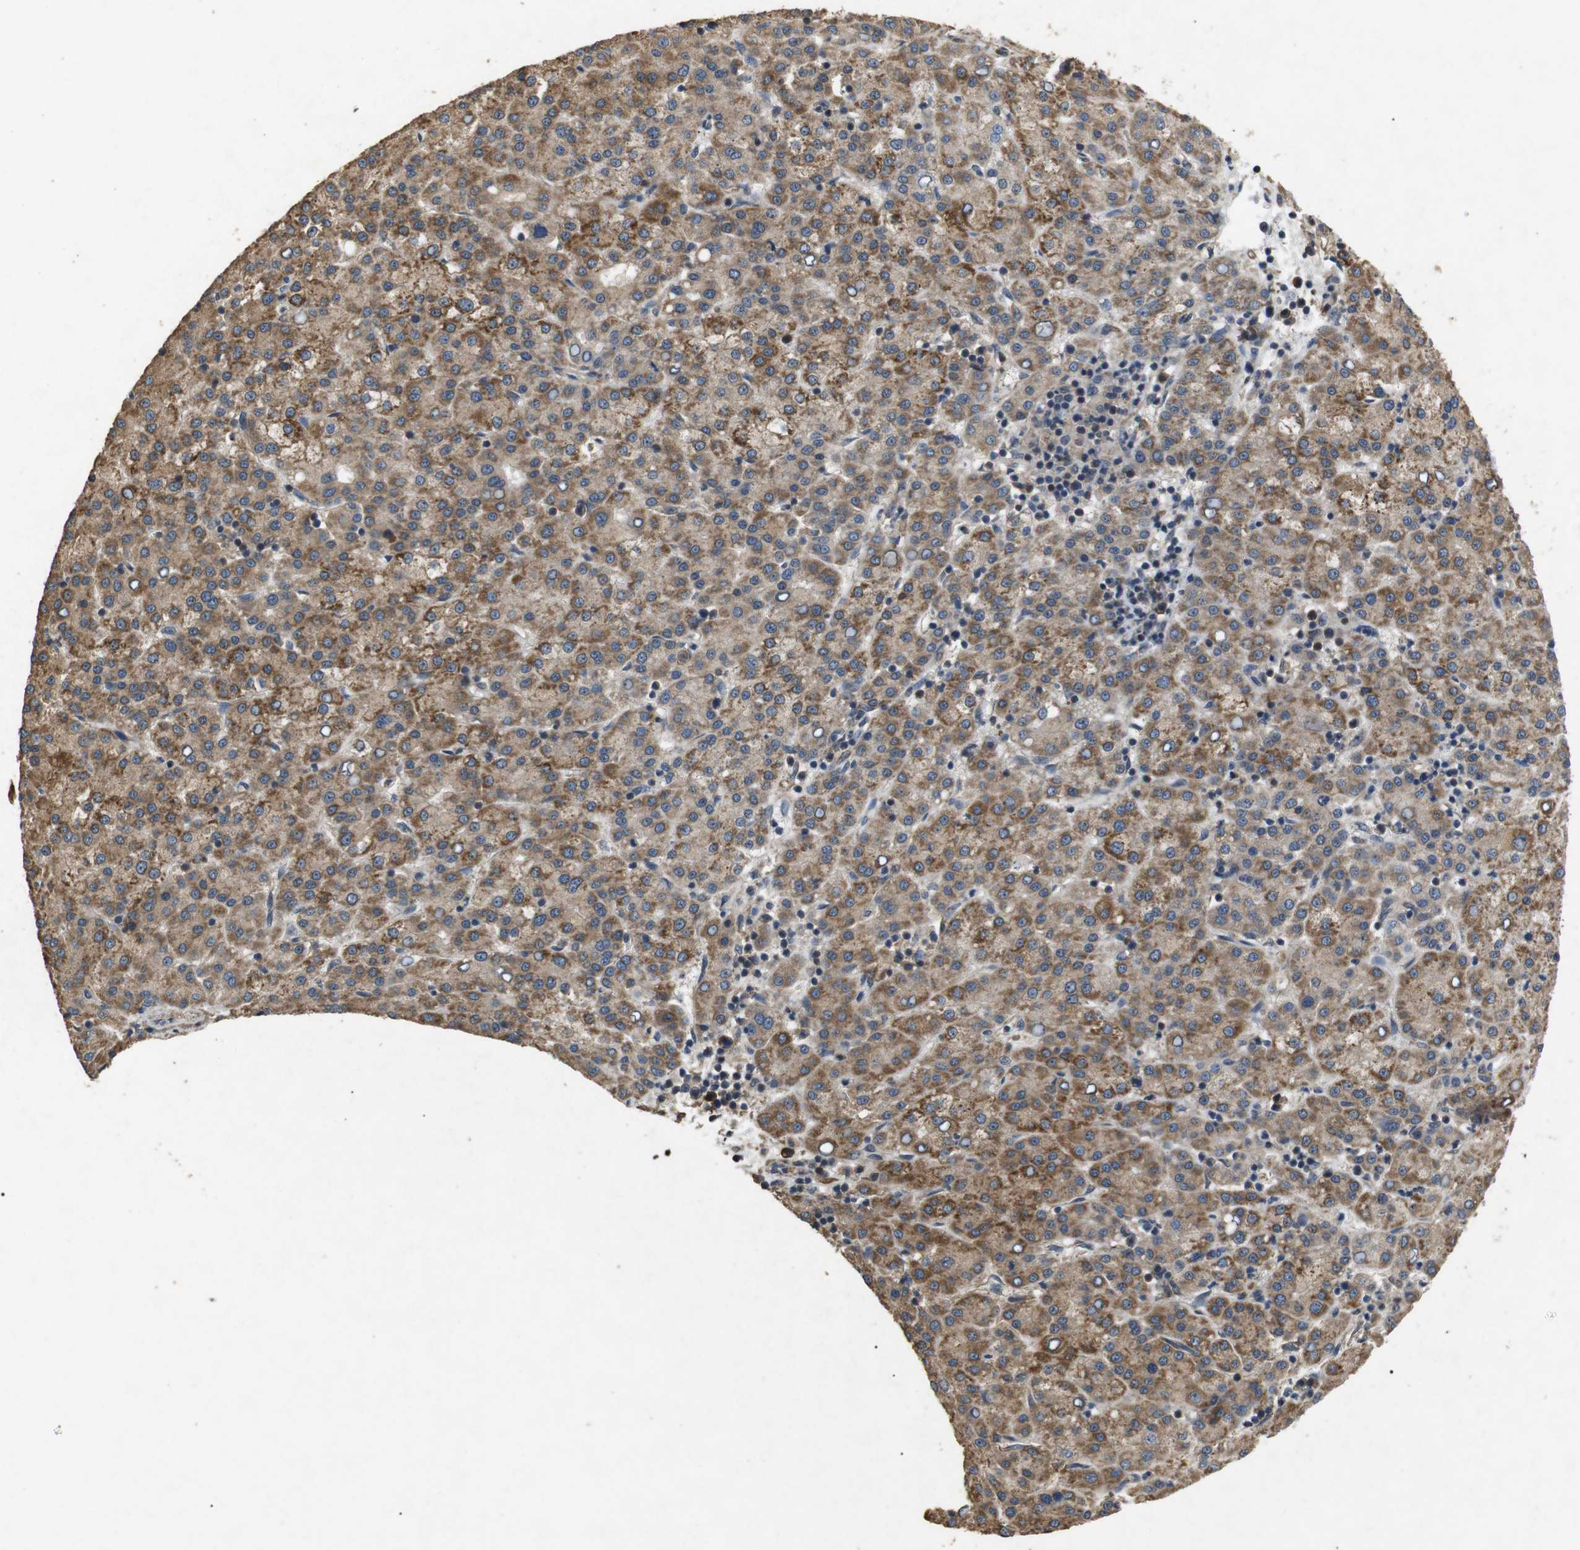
{"staining": {"intensity": "moderate", "quantity": ">75%", "location": "cytoplasmic/membranous"}, "tissue": "liver cancer", "cell_type": "Tumor cells", "image_type": "cancer", "snomed": [{"axis": "morphology", "description": "Carcinoma, Hepatocellular, NOS"}, {"axis": "topography", "description": "Liver"}], "caption": "Moderate cytoplasmic/membranous protein staining is identified in approximately >75% of tumor cells in liver cancer (hepatocellular carcinoma). (Brightfield microscopy of DAB IHC at high magnification).", "gene": "BNIP3", "patient": {"sex": "female", "age": 58}}